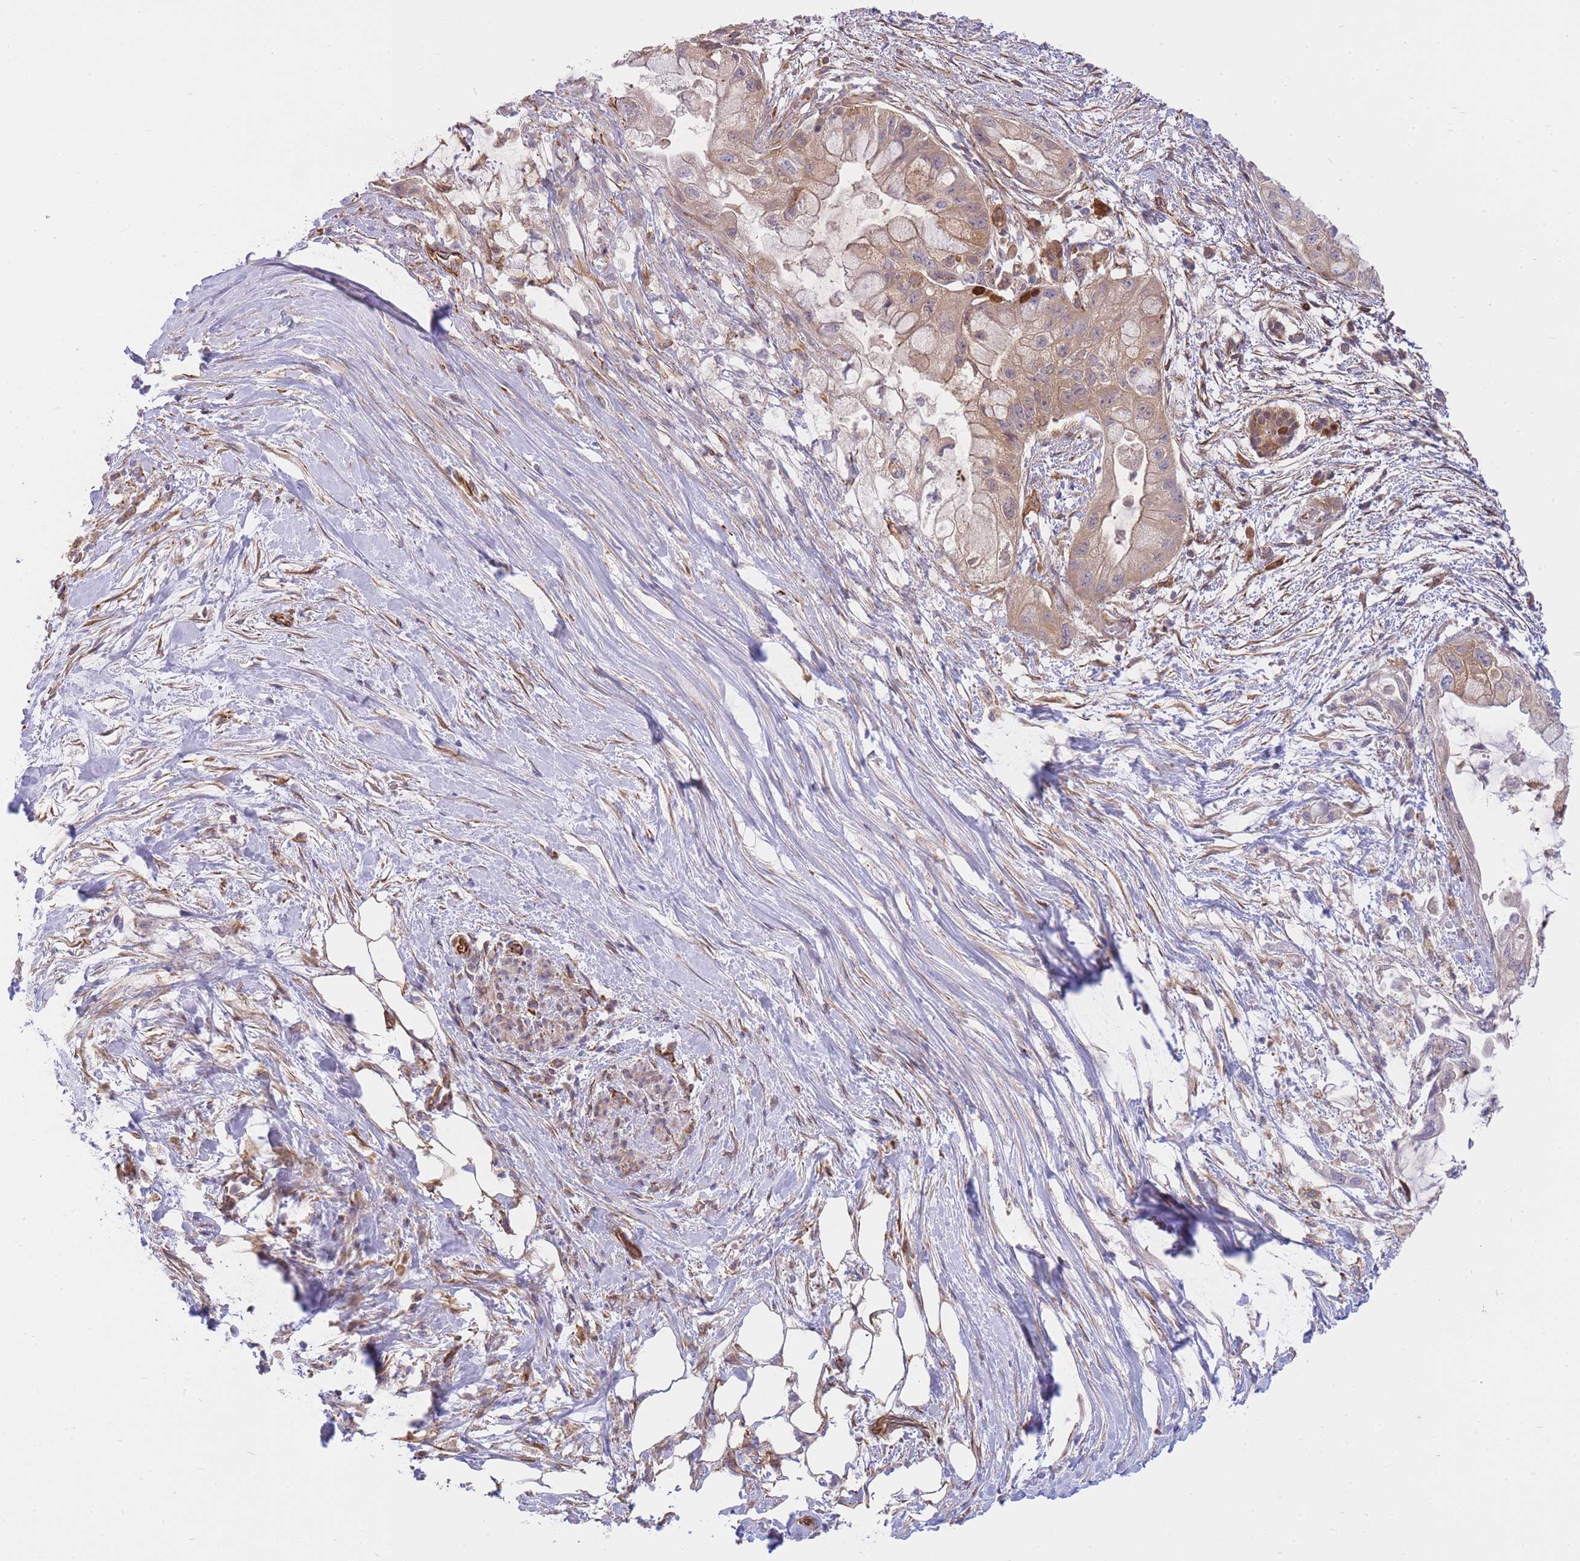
{"staining": {"intensity": "weak", "quantity": ">75%", "location": "cytoplasmic/membranous"}, "tissue": "pancreatic cancer", "cell_type": "Tumor cells", "image_type": "cancer", "snomed": [{"axis": "morphology", "description": "Adenocarcinoma, NOS"}, {"axis": "topography", "description": "Pancreas"}], "caption": "Adenocarcinoma (pancreatic) stained for a protein demonstrates weak cytoplasmic/membranous positivity in tumor cells. (DAB IHC, brown staining for protein, blue staining for nuclei).", "gene": "ECPAS", "patient": {"sex": "male", "age": 48}}